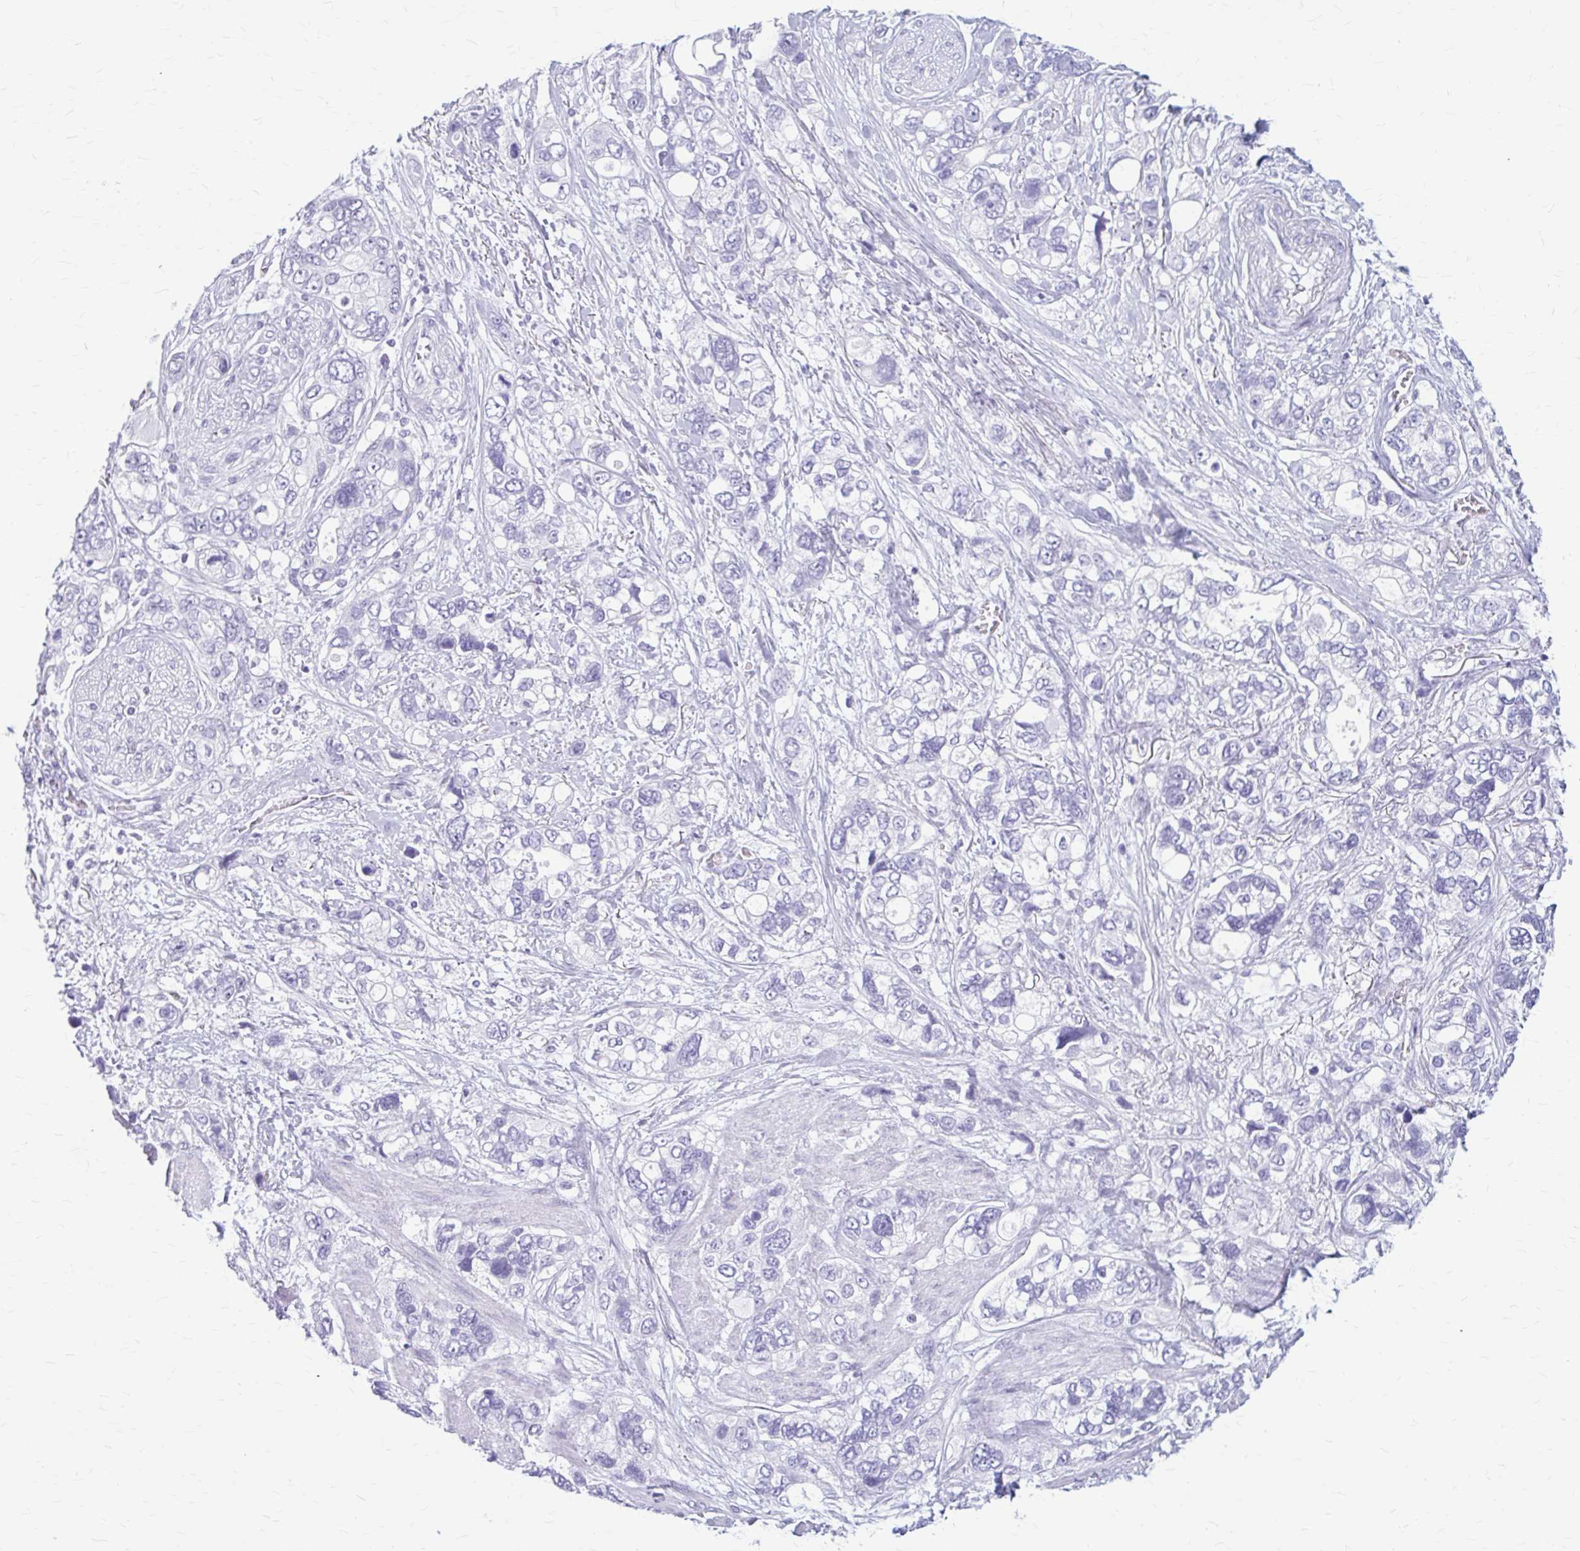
{"staining": {"intensity": "negative", "quantity": "none", "location": "none"}, "tissue": "stomach cancer", "cell_type": "Tumor cells", "image_type": "cancer", "snomed": [{"axis": "morphology", "description": "Adenocarcinoma, NOS"}, {"axis": "topography", "description": "Stomach, upper"}], "caption": "Human stomach cancer (adenocarcinoma) stained for a protein using immunohistochemistry (IHC) exhibits no positivity in tumor cells.", "gene": "KLHDC7A", "patient": {"sex": "female", "age": 81}}